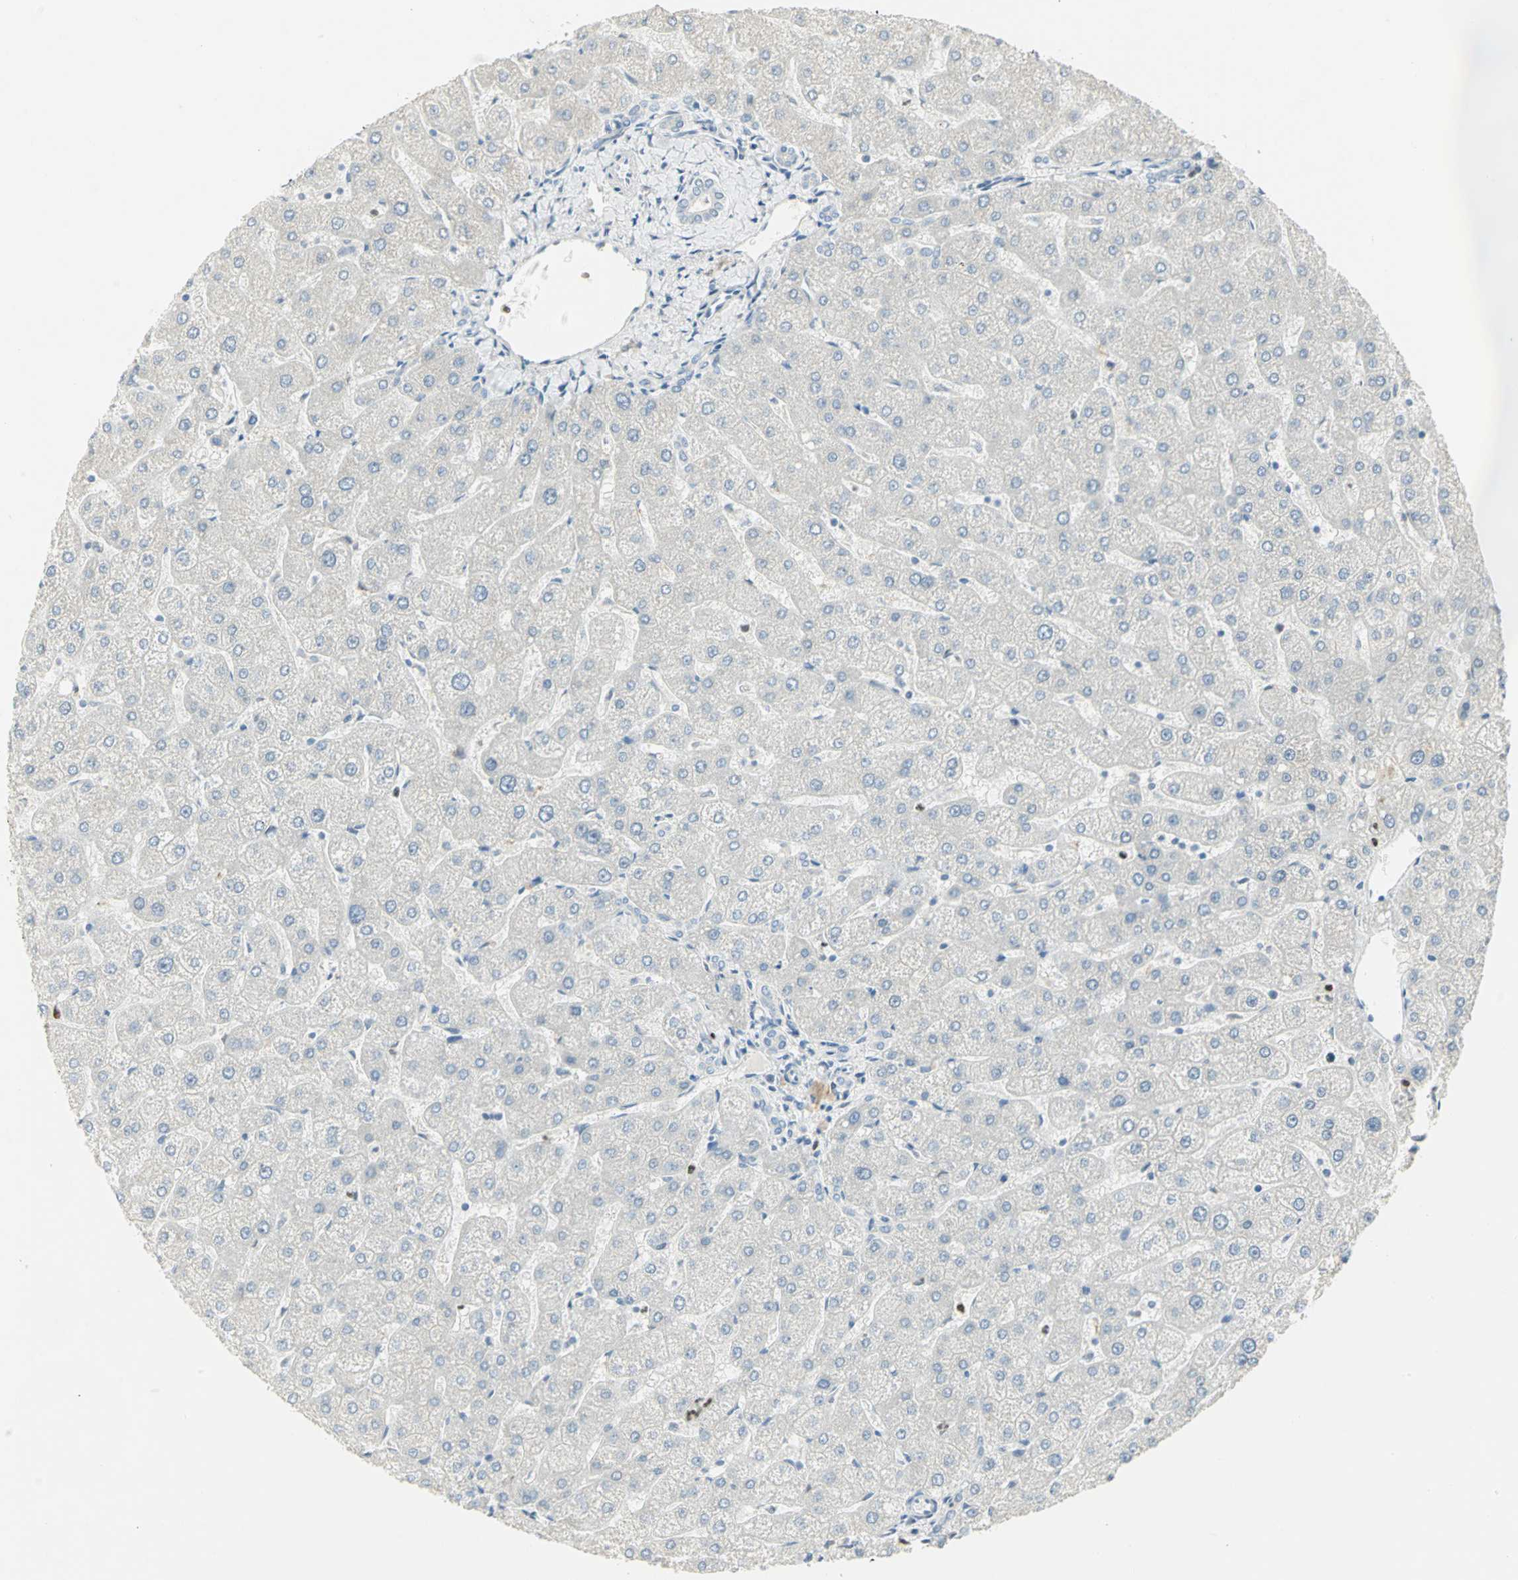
{"staining": {"intensity": "negative", "quantity": "none", "location": "none"}, "tissue": "liver", "cell_type": "Cholangiocytes", "image_type": "normal", "snomed": [{"axis": "morphology", "description": "Normal tissue, NOS"}, {"axis": "topography", "description": "Liver"}], "caption": "This is an immunohistochemistry photomicrograph of unremarkable human liver. There is no staining in cholangiocytes.", "gene": "BCL6", "patient": {"sex": "male", "age": 67}}